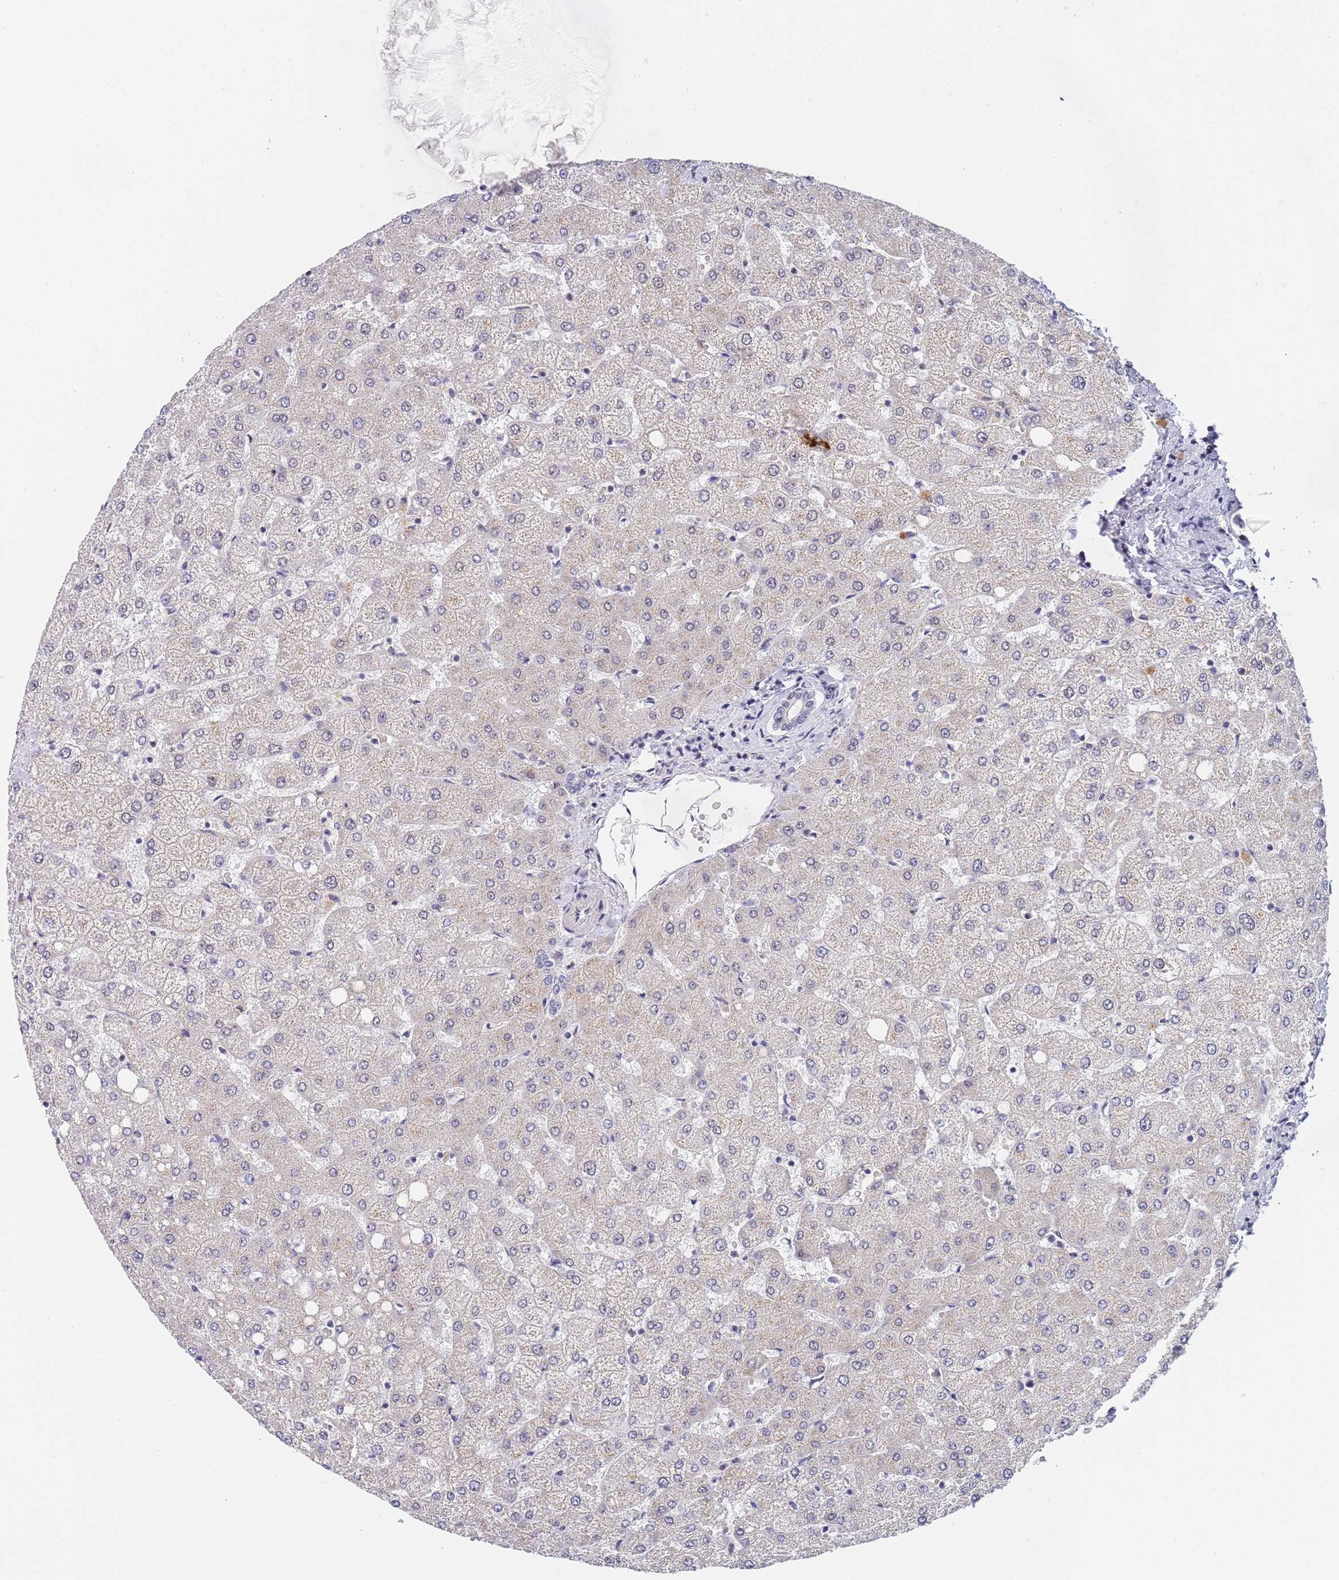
{"staining": {"intensity": "negative", "quantity": "none", "location": "none"}, "tissue": "liver", "cell_type": "Cholangiocytes", "image_type": "normal", "snomed": [{"axis": "morphology", "description": "Normal tissue, NOS"}, {"axis": "topography", "description": "Liver"}], "caption": "Immunohistochemistry (IHC) of benign liver demonstrates no staining in cholangiocytes. The staining was performed using DAB to visualize the protein expression in brown, while the nuclei were stained in blue with hematoxylin (Magnification: 20x).", "gene": "PLCL2", "patient": {"sex": "female", "age": 54}}